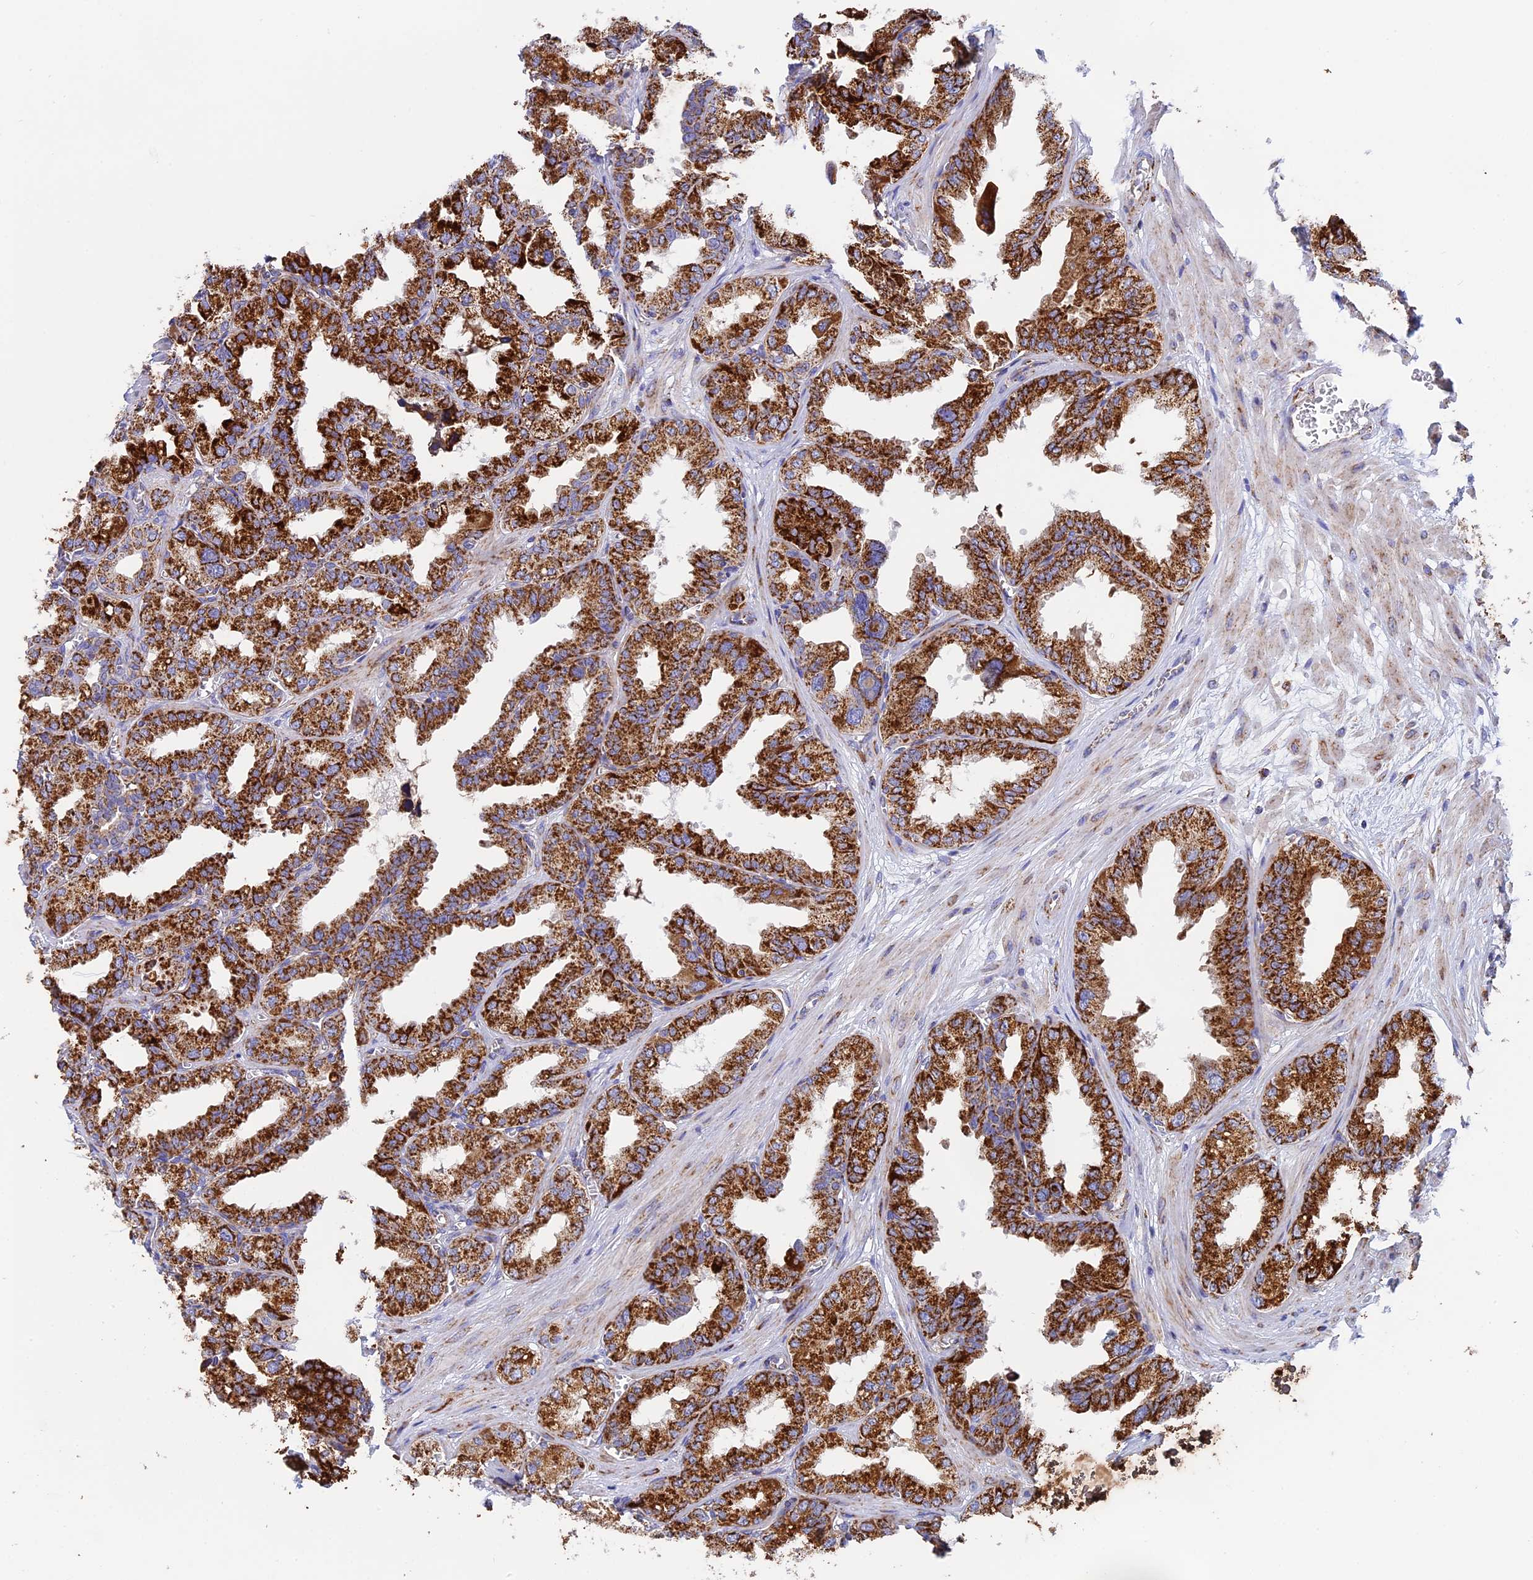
{"staining": {"intensity": "strong", "quantity": ">75%", "location": "cytoplasmic/membranous"}, "tissue": "seminal vesicle", "cell_type": "Glandular cells", "image_type": "normal", "snomed": [{"axis": "morphology", "description": "Normal tissue, NOS"}, {"axis": "topography", "description": "Prostate"}, {"axis": "topography", "description": "Seminal veicle"}], "caption": "Immunohistochemistry (IHC) of normal human seminal vesicle shows high levels of strong cytoplasmic/membranous positivity in approximately >75% of glandular cells.", "gene": "NDUFA5", "patient": {"sex": "male", "age": 51}}